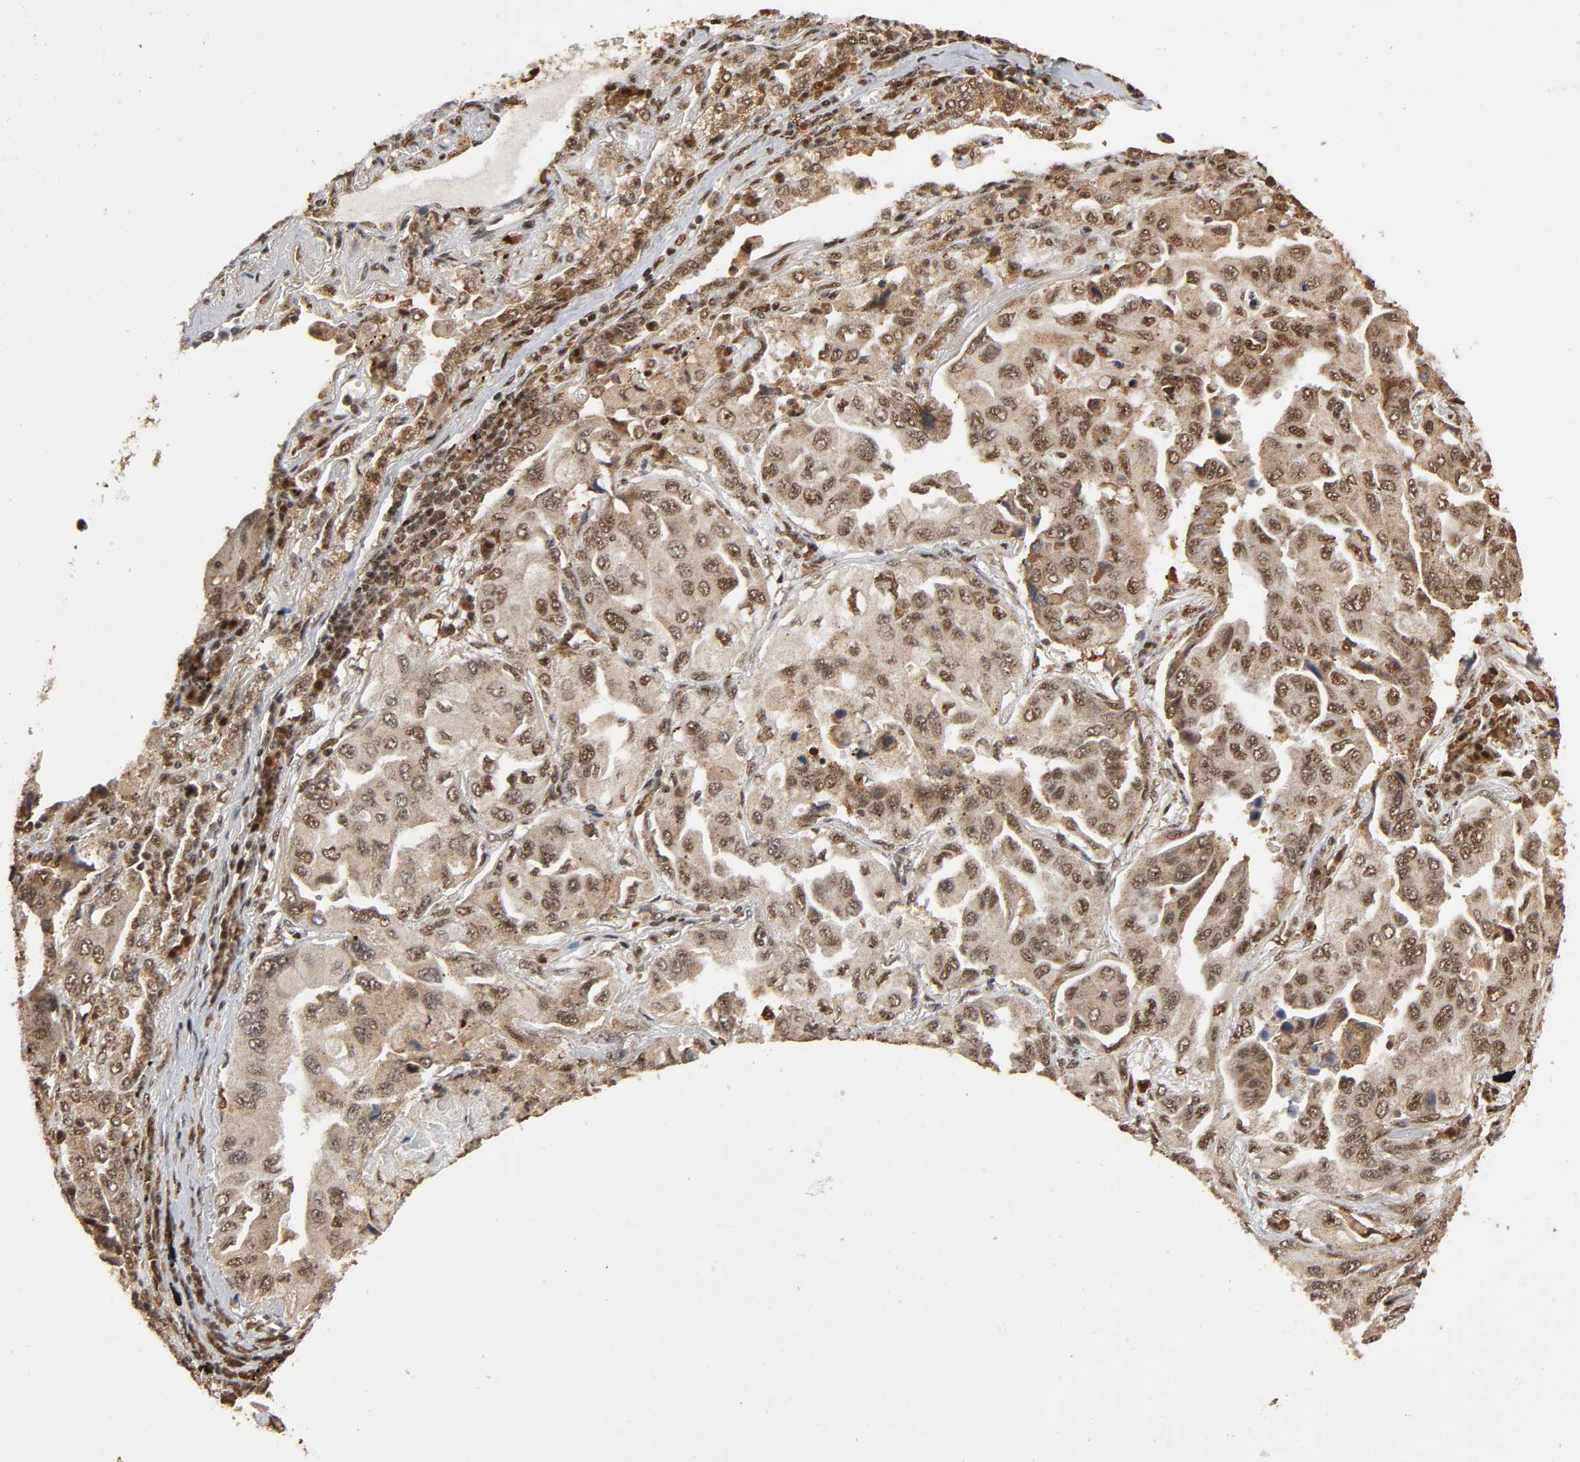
{"staining": {"intensity": "moderate", "quantity": ">75%", "location": "cytoplasmic/membranous,nuclear"}, "tissue": "lung cancer", "cell_type": "Tumor cells", "image_type": "cancer", "snomed": [{"axis": "morphology", "description": "Adenocarcinoma, NOS"}, {"axis": "topography", "description": "Lung"}], "caption": "Lung cancer tissue demonstrates moderate cytoplasmic/membranous and nuclear expression in approximately >75% of tumor cells", "gene": "RNF122", "patient": {"sex": "female", "age": 65}}